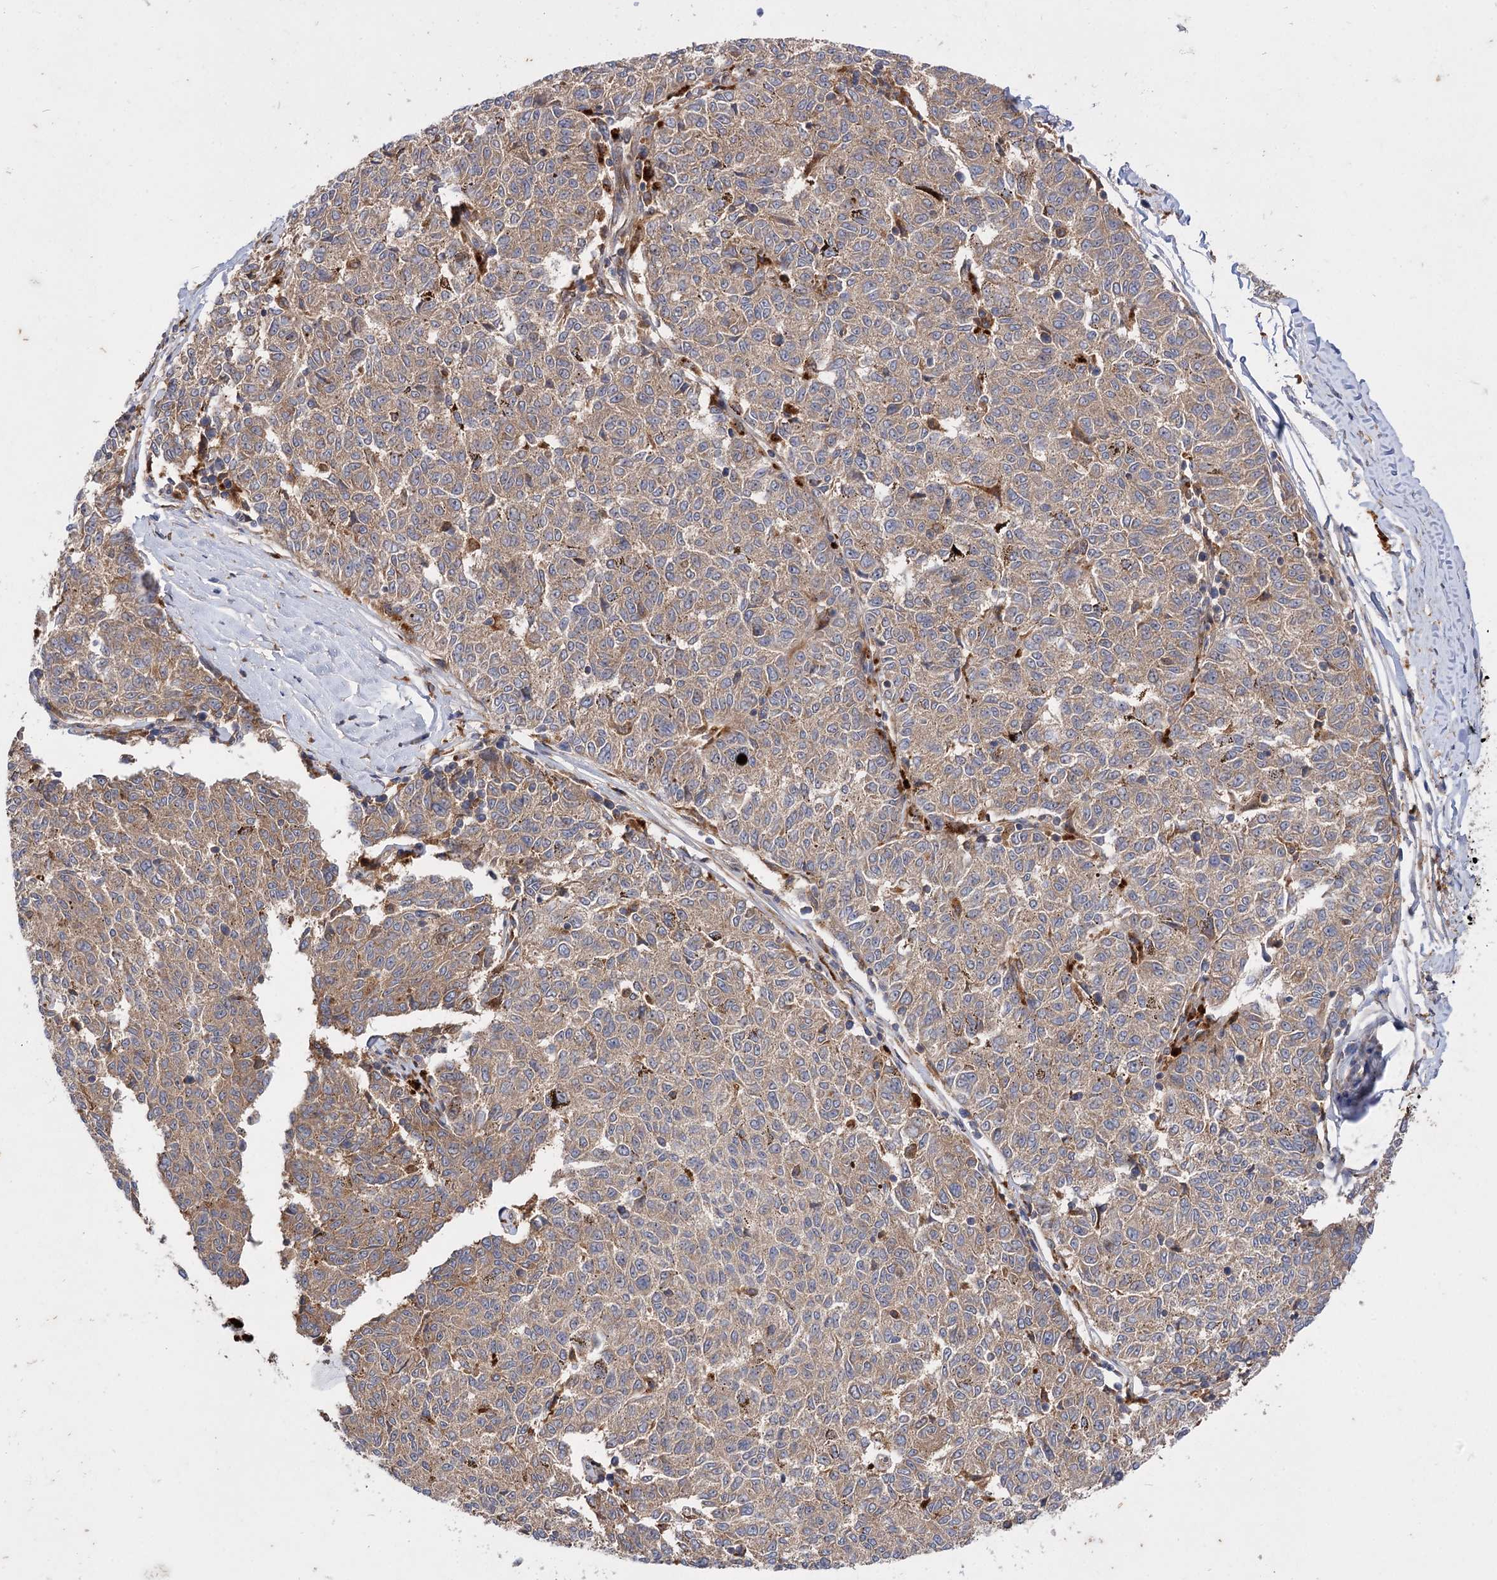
{"staining": {"intensity": "weak", "quantity": ">75%", "location": "cytoplasmic/membranous"}, "tissue": "melanoma", "cell_type": "Tumor cells", "image_type": "cancer", "snomed": [{"axis": "morphology", "description": "Malignant melanoma, NOS"}, {"axis": "topography", "description": "Skin"}], "caption": "Melanoma stained for a protein exhibits weak cytoplasmic/membranous positivity in tumor cells.", "gene": "PATL1", "patient": {"sex": "female", "age": 72}}